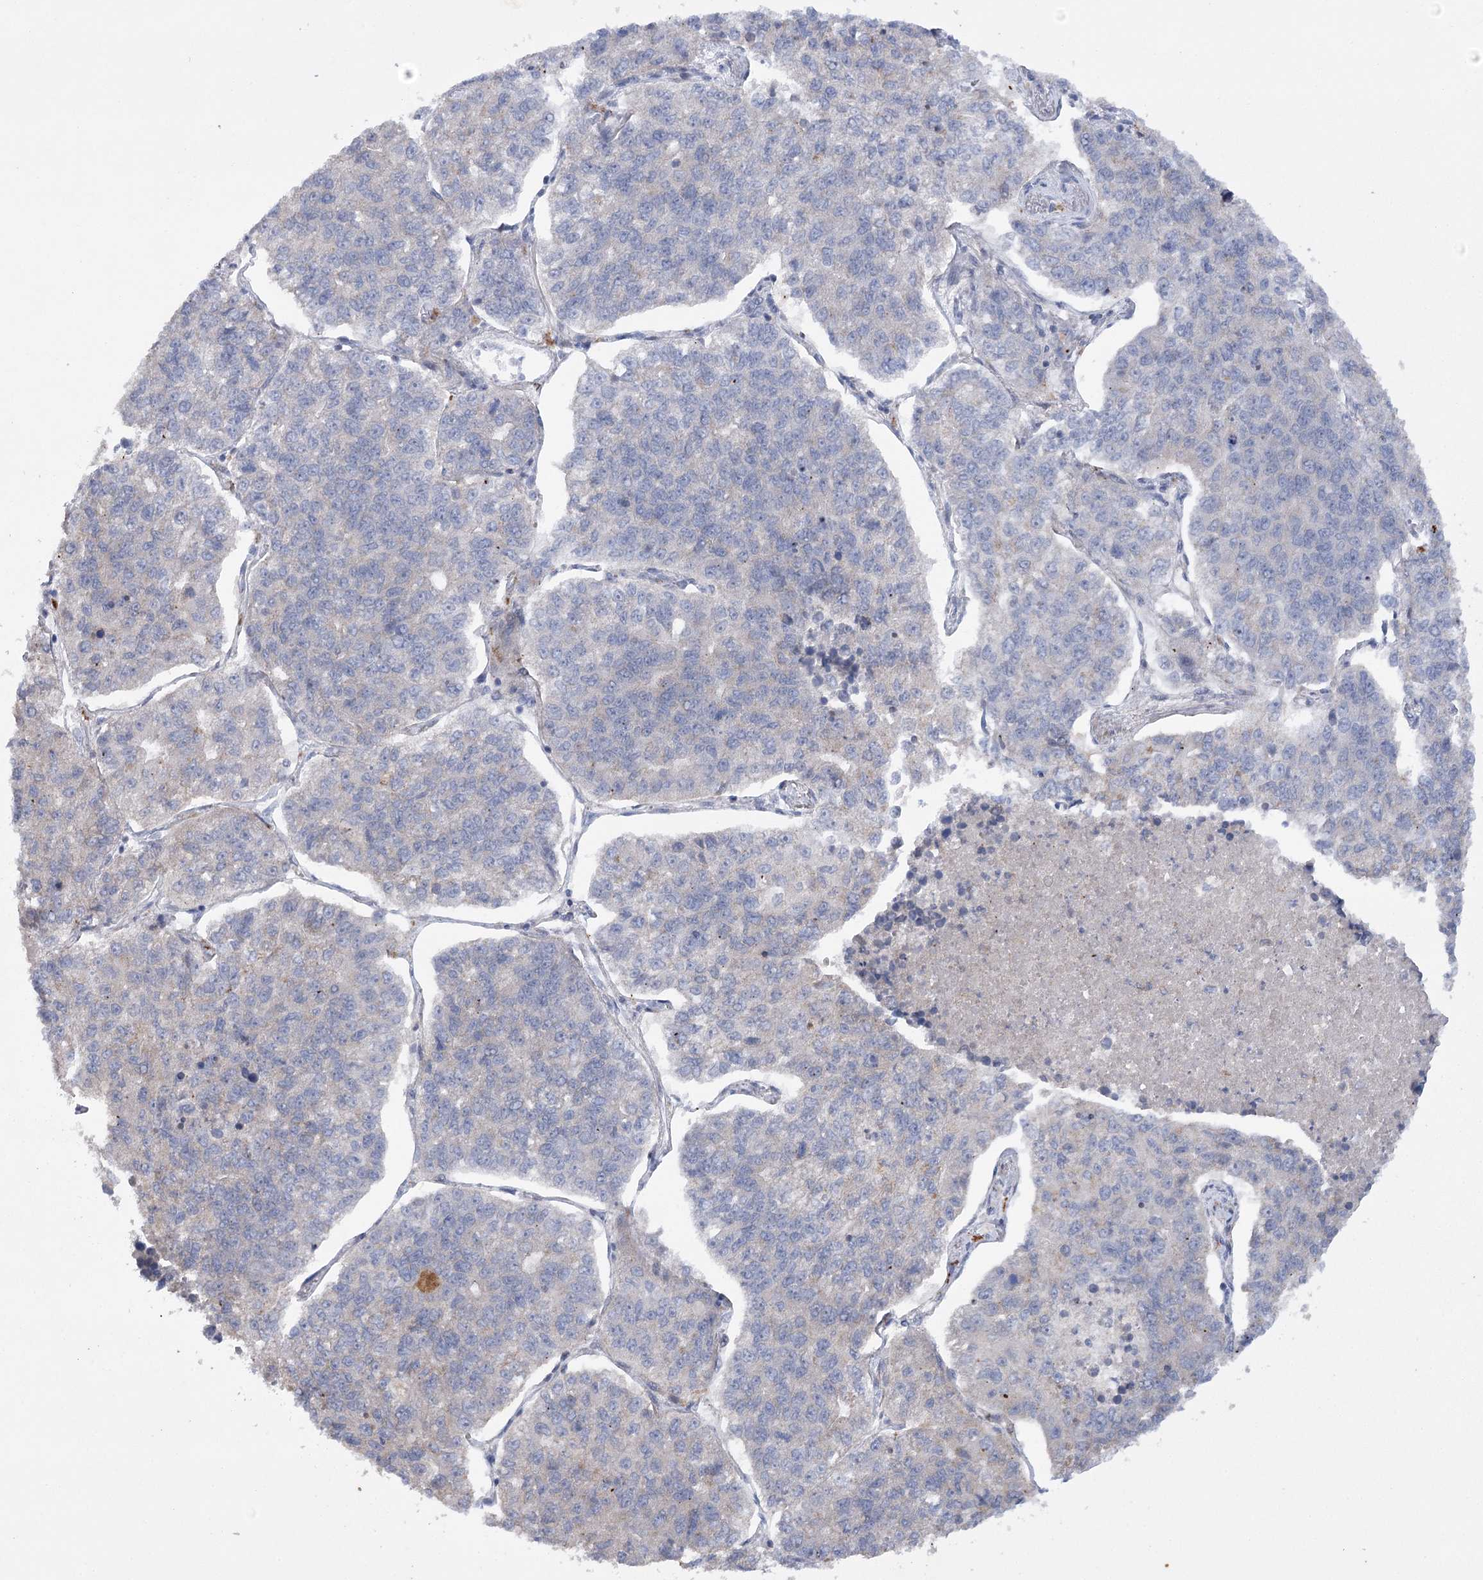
{"staining": {"intensity": "negative", "quantity": "none", "location": "none"}, "tissue": "lung cancer", "cell_type": "Tumor cells", "image_type": "cancer", "snomed": [{"axis": "morphology", "description": "Adenocarcinoma, NOS"}, {"axis": "topography", "description": "Lung"}], "caption": "Lung cancer was stained to show a protein in brown. There is no significant positivity in tumor cells. (Brightfield microscopy of DAB immunohistochemistry at high magnification).", "gene": "NME7", "patient": {"sex": "male", "age": 49}}